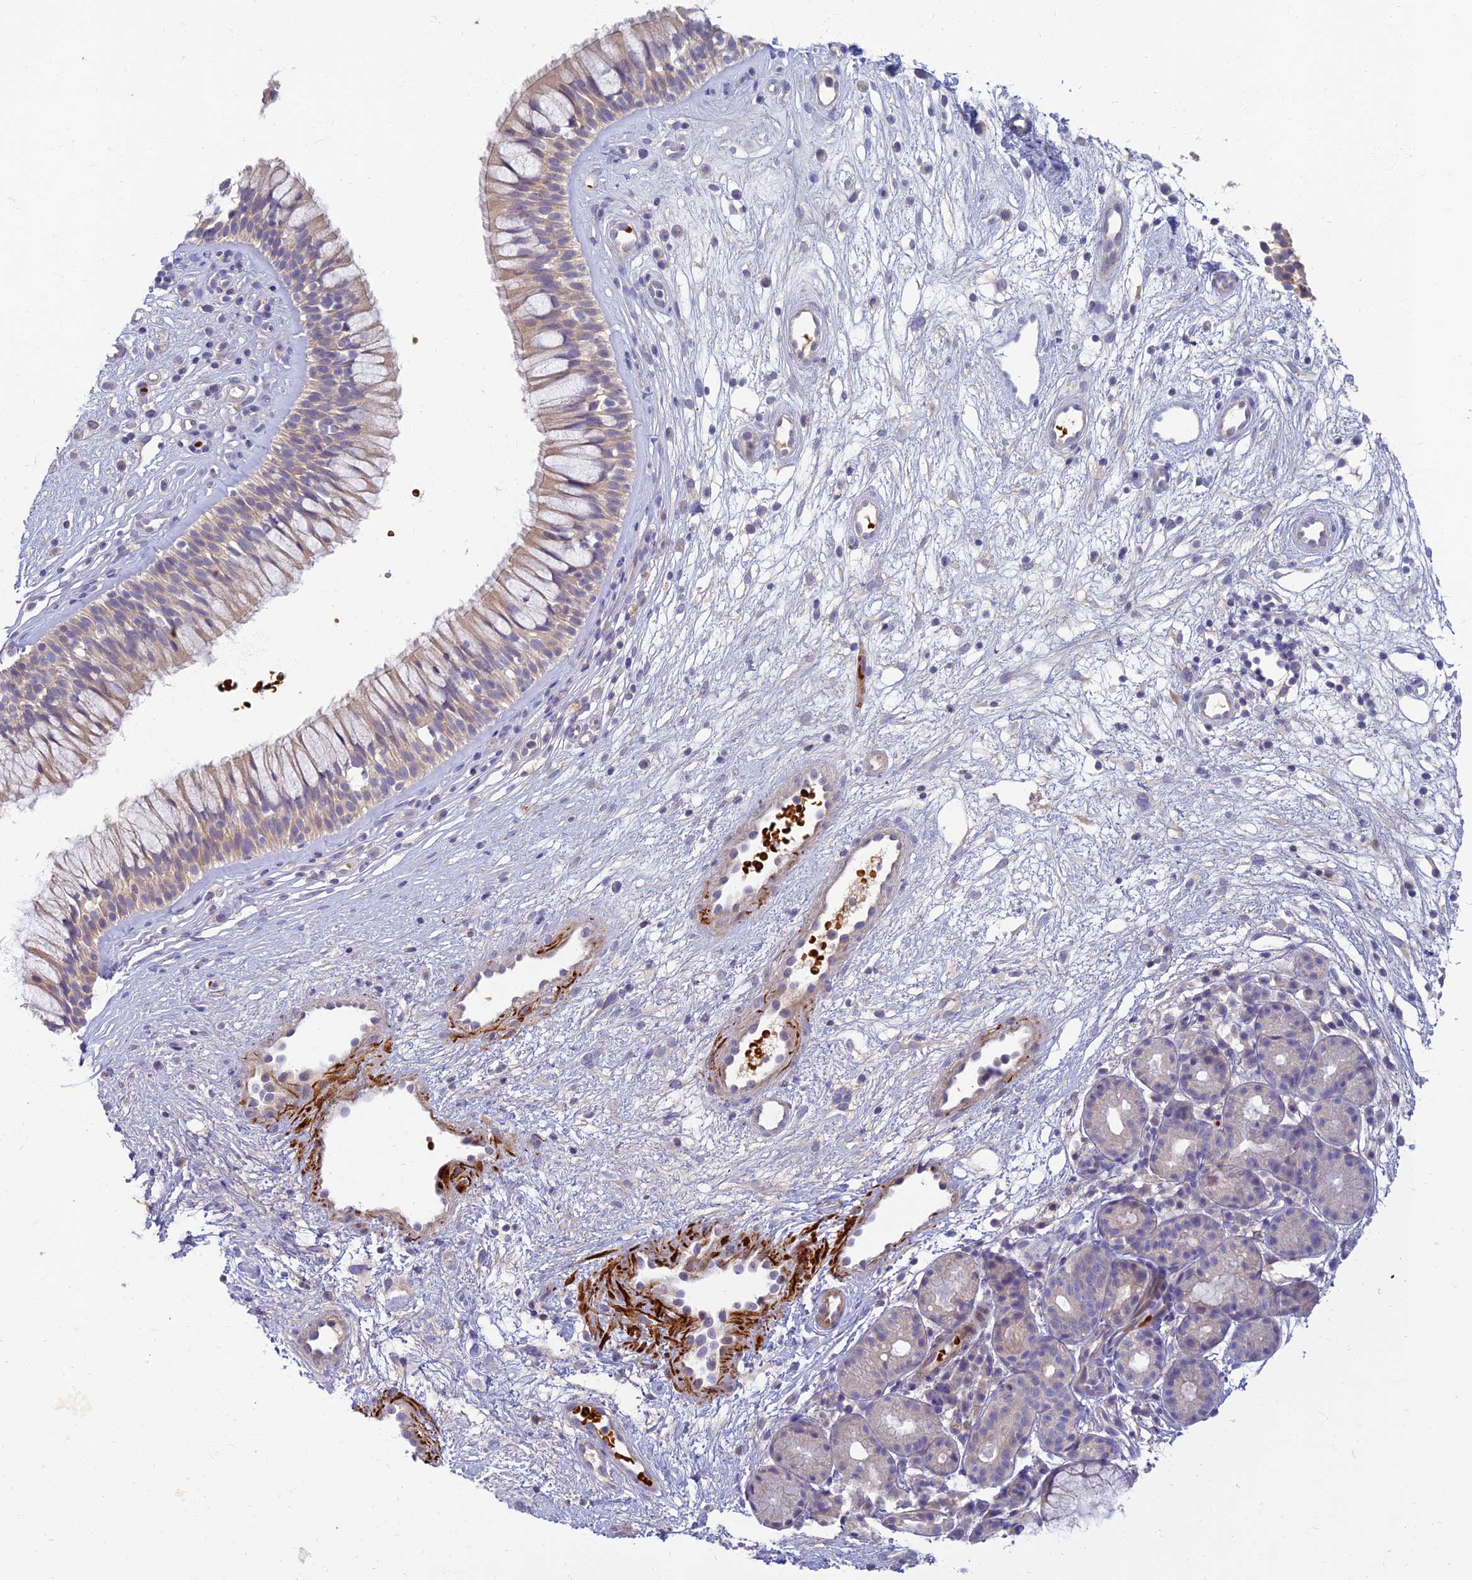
{"staining": {"intensity": "weak", "quantity": ">75%", "location": "cytoplasmic/membranous"}, "tissue": "nasopharynx", "cell_type": "Respiratory epithelial cells", "image_type": "normal", "snomed": [{"axis": "morphology", "description": "Normal tissue, NOS"}, {"axis": "topography", "description": "Nasopharynx"}], "caption": "This is a micrograph of IHC staining of benign nasopharynx, which shows weak positivity in the cytoplasmic/membranous of respiratory epithelial cells.", "gene": "CLIP4", "patient": {"sex": "male", "age": 32}}